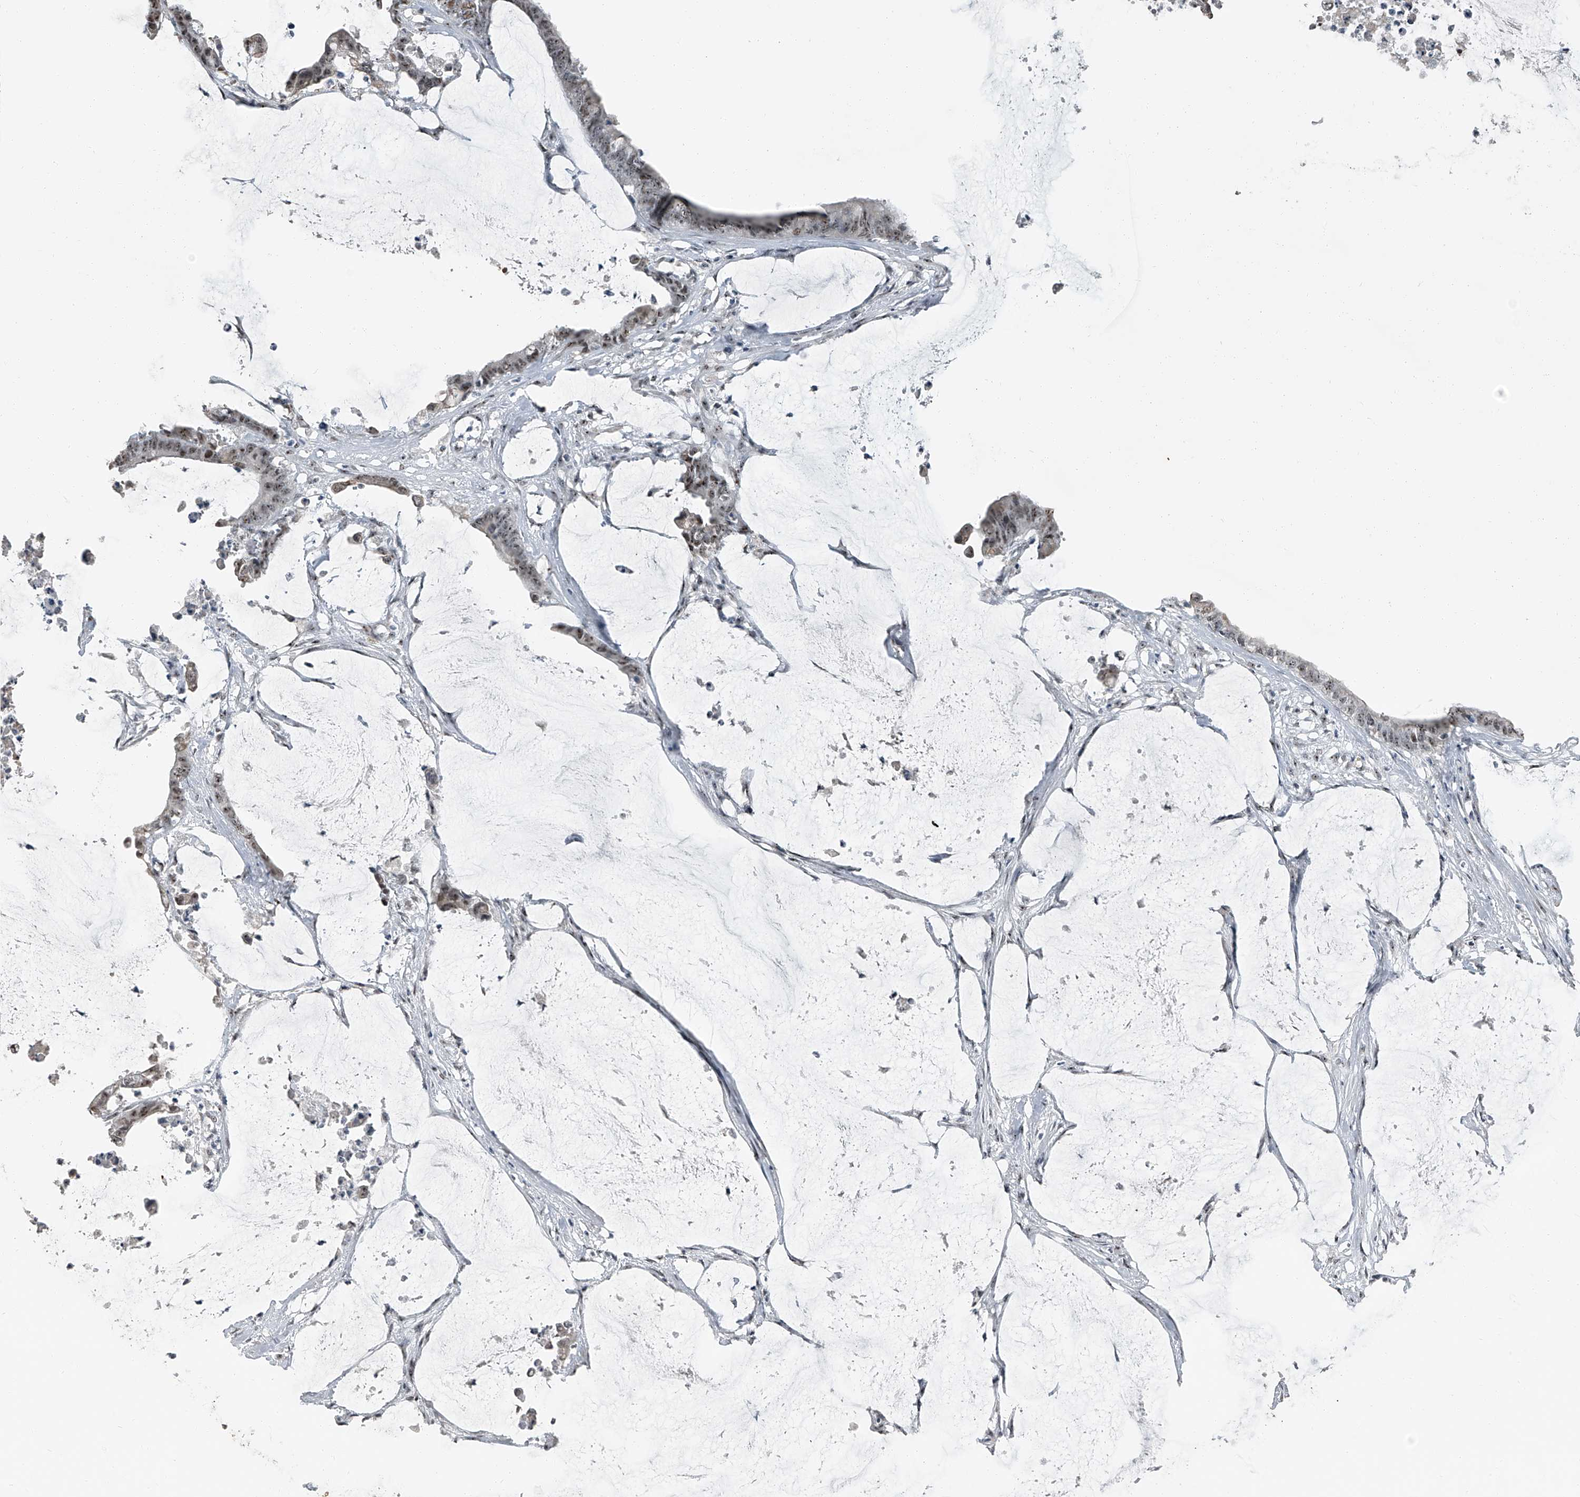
{"staining": {"intensity": "weak", "quantity": ">75%", "location": "nuclear"}, "tissue": "colorectal cancer", "cell_type": "Tumor cells", "image_type": "cancer", "snomed": [{"axis": "morphology", "description": "Adenocarcinoma, NOS"}, {"axis": "topography", "description": "Rectum"}], "caption": "Approximately >75% of tumor cells in human colorectal adenocarcinoma display weak nuclear protein staining as visualized by brown immunohistochemical staining.", "gene": "TCOF1", "patient": {"sex": "female", "age": 66}}